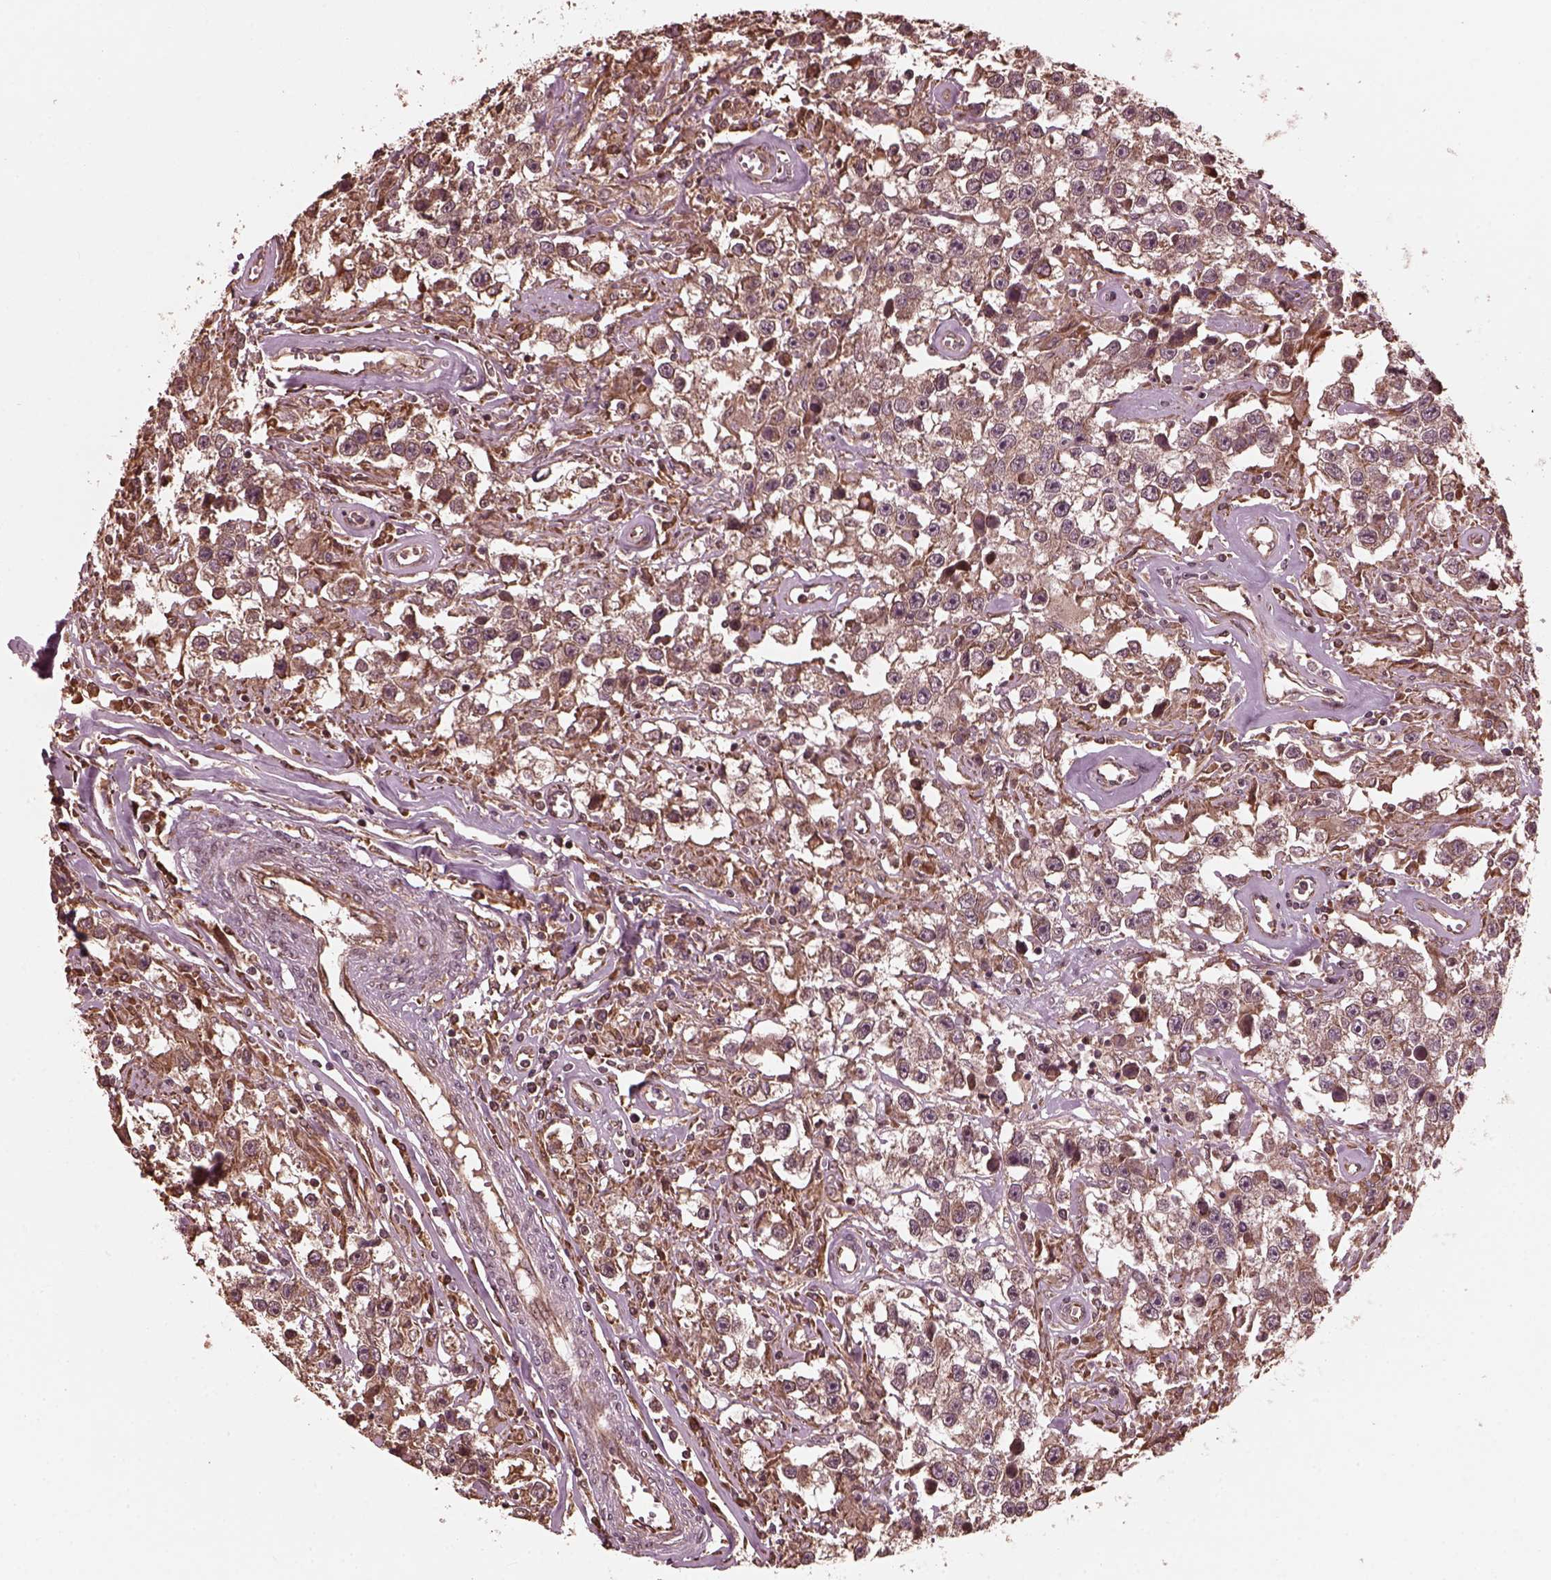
{"staining": {"intensity": "moderate", "quantity": ">75%", "location": "cytoplasmic/membranous"}, "tissue": "testis cancer", "cell_type": "Tumor cells", "image_type": "cancer", "snomed": [{"axis": "morphology", "description": "Seminoma, NOS"}, {"axis": "topography", "description": "Testis"}], "caption": "This photomicrograph reveals immunohistochemistry staining of human seminoma (testis), with medium moderate cytoplasmic/membranous expression in approximately >75% of tumor cells.", "gene": "ZNF292", "patient": {"sex": "male", "age": 43}}